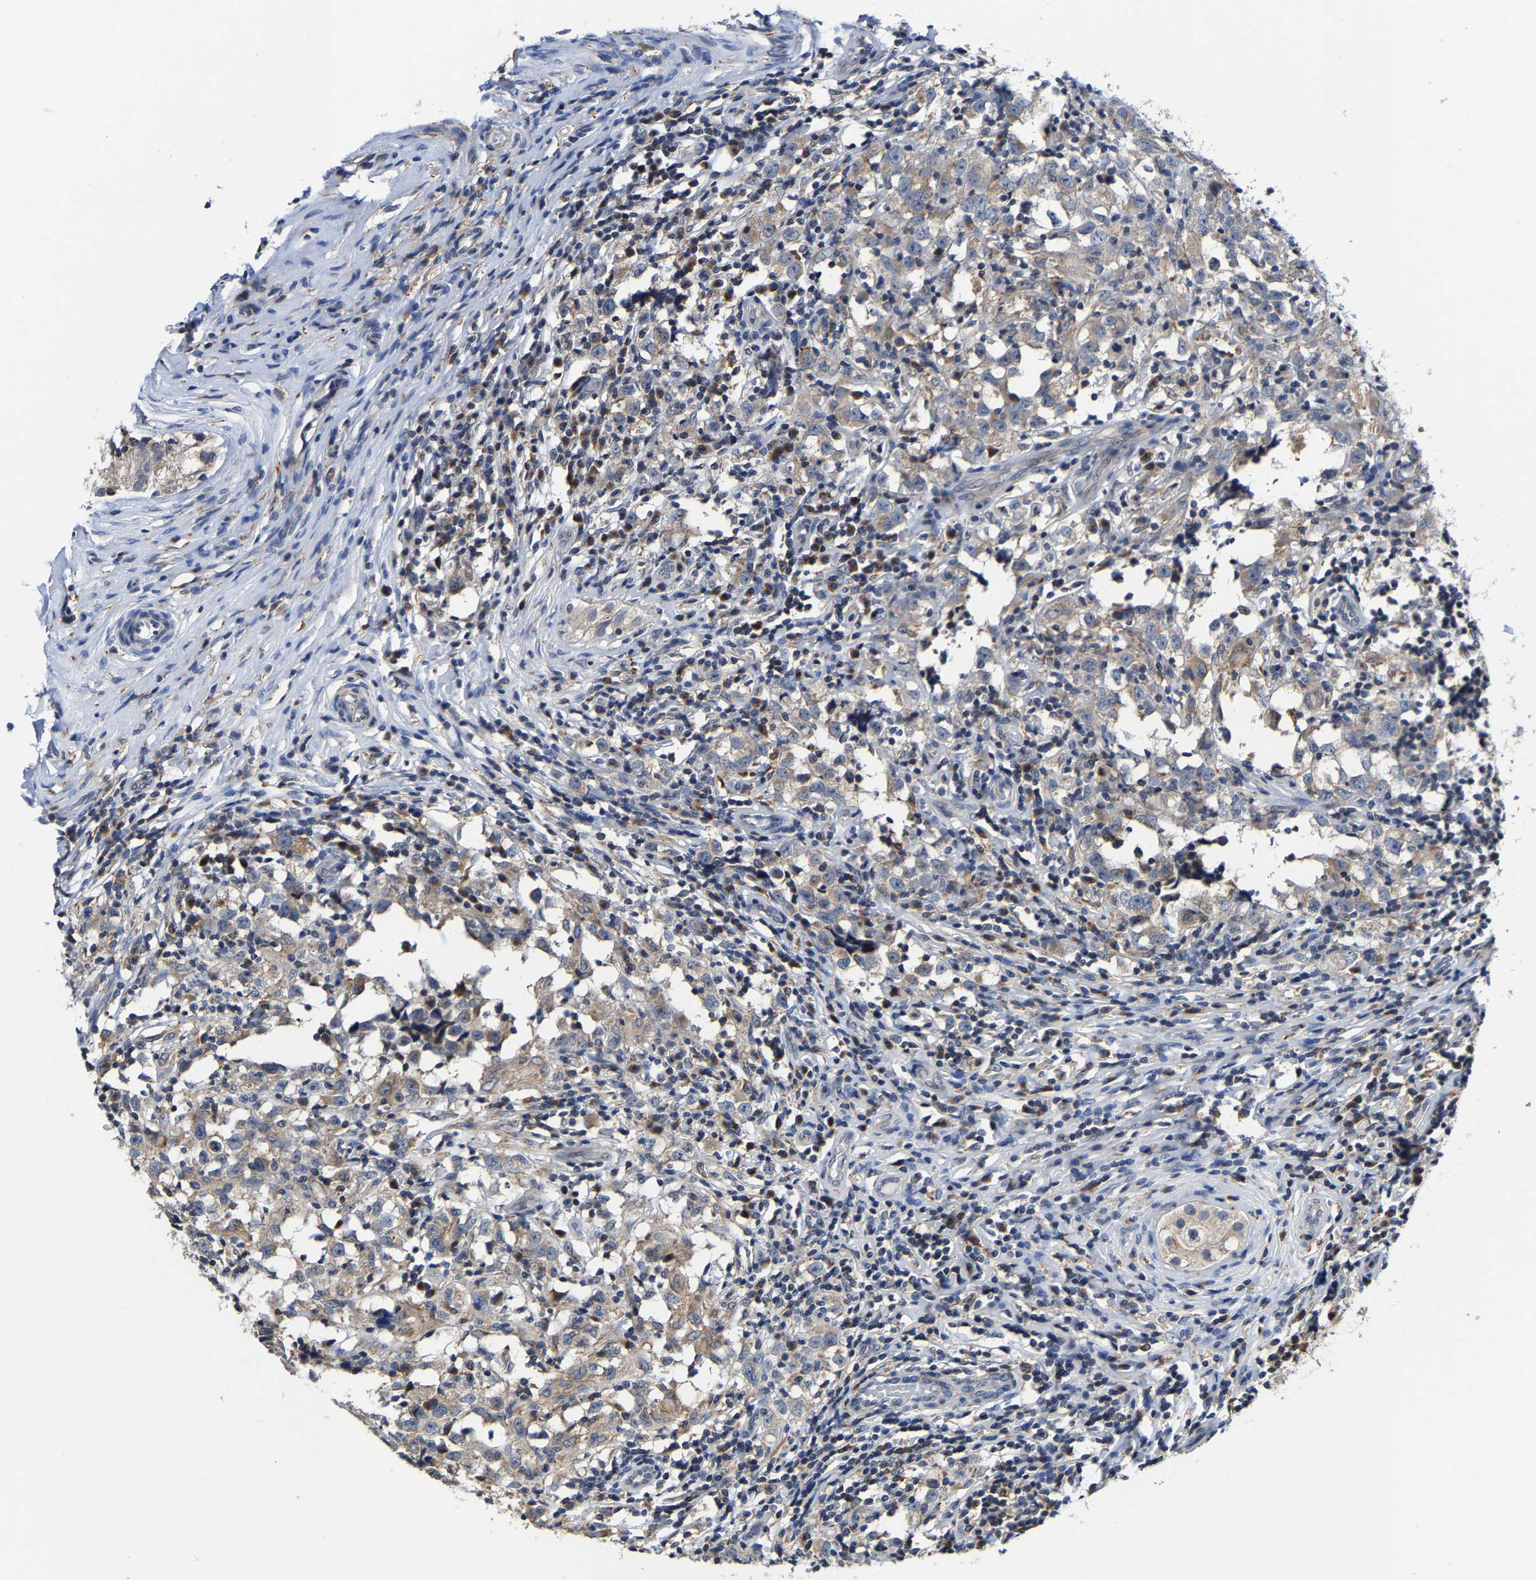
{"staining": {"intensity": "weak", "quantity": "25%-75%", "location": "cytoplasmic/membranous"}, "tissue": "testis cancer", "cell_type": "Tumor cells", "image_type": "cancer", "snomed": [{"axis": "morphology", "description": "Carcinoma, Embryonal, NOS"}, {"axis": "topography", "description": "Testis"}], "caption": "Weak cytoplasmic/membranous protein positivity is seen in about 25%-75% of tumor cells in testis embryonal carcinoma. (brown staining indicates protein expression, while blue staining denotes nuclei).", "gene": "PFKFB3", "patient": {"sex": "male", "age": 21}}